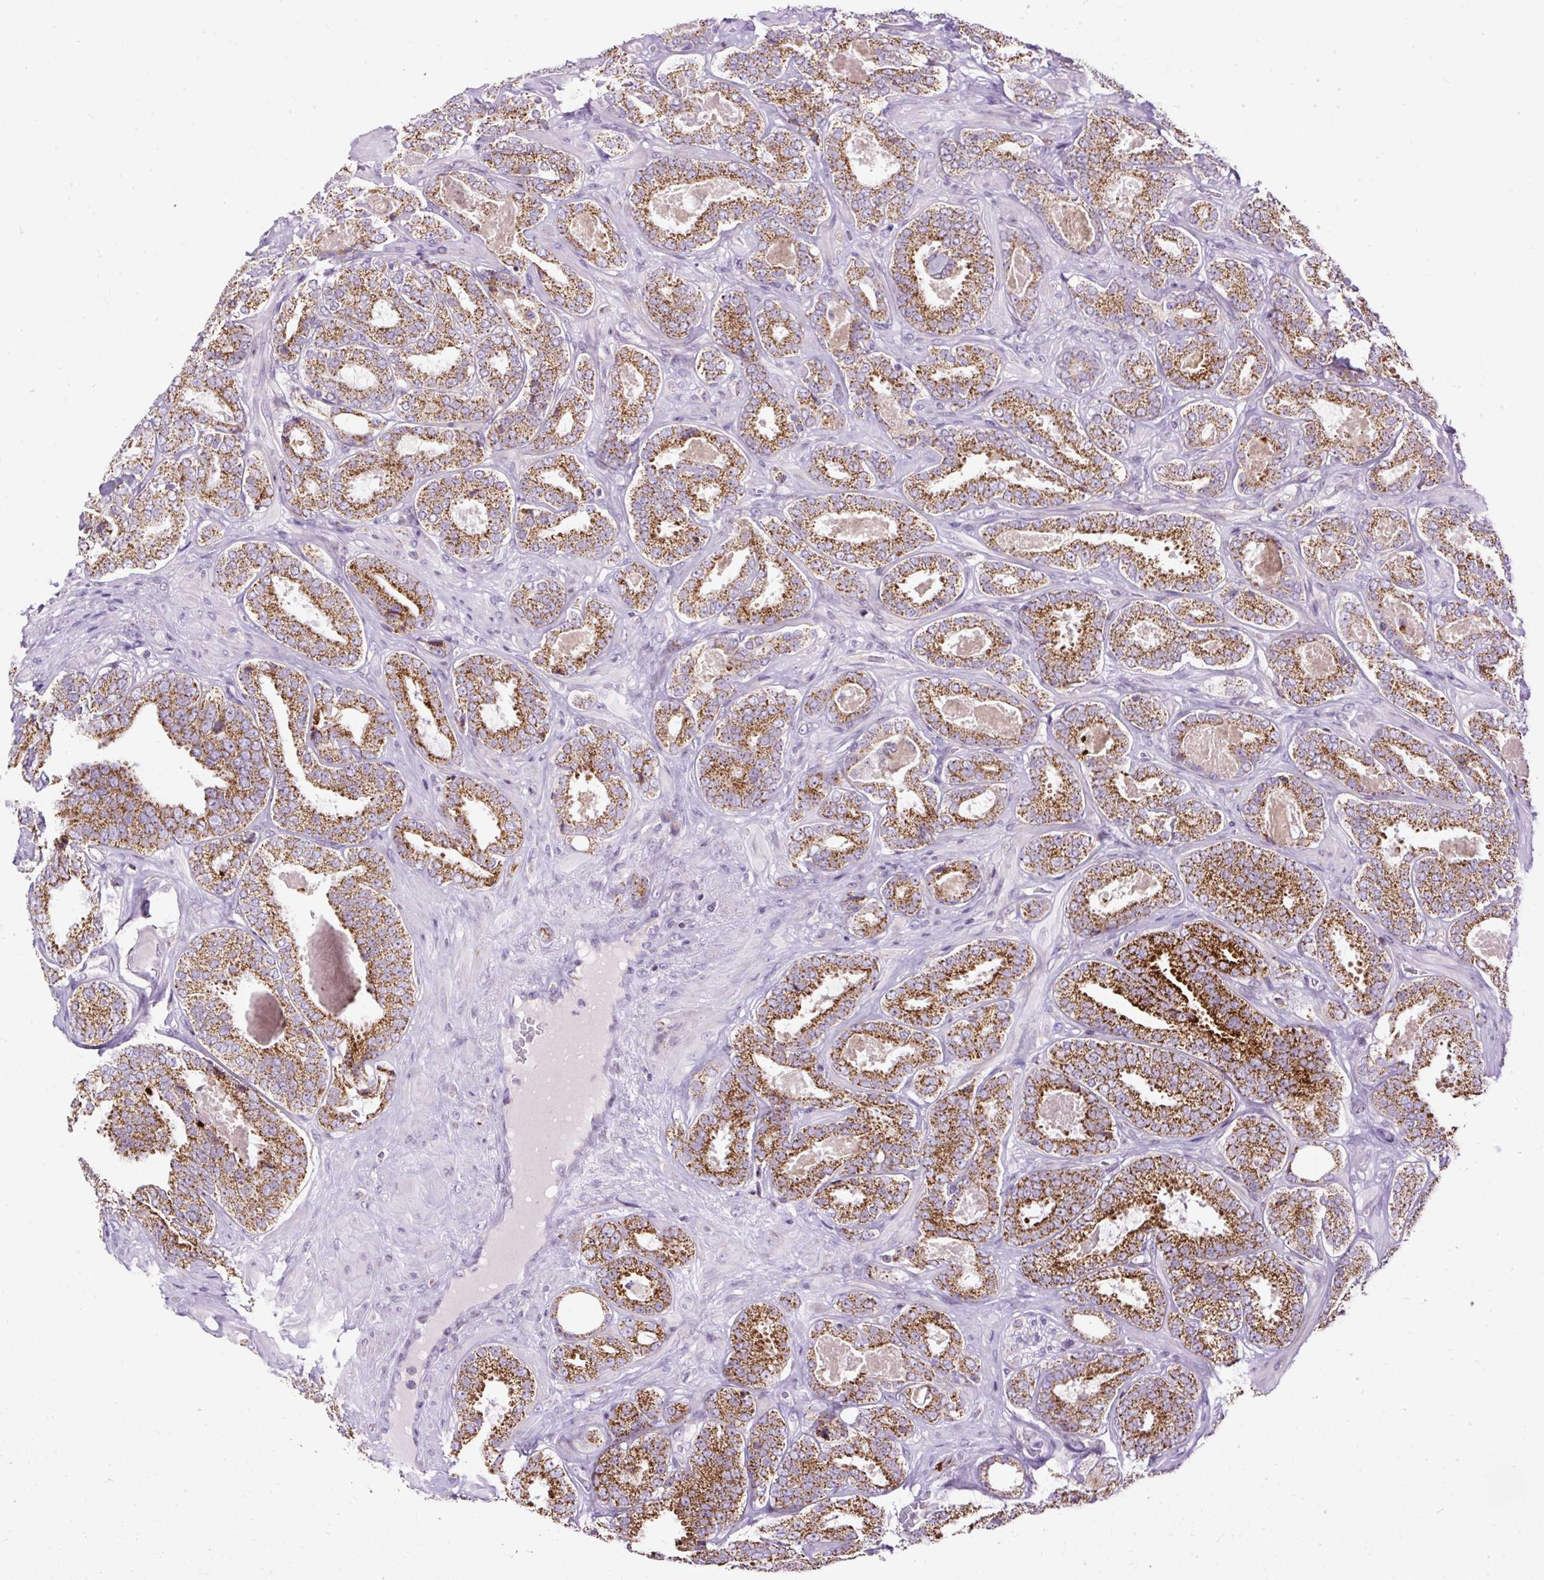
{"staining": {"intensity": "strong", "quantity": ">75%", "location": "cytoplasmic/membranous"}, "tissue": "prostate cancer", "cell_type": "Tumor cells", "image_type": "cancer", "snomed": [{"axis": "morphology", "description": "Adenocarcinoma, High grade"}, {"axis": "topography", "description": "Prostate"}], "caption": "An immunohistochemistry (IHC) photomicrograph of tumor tissue is shown. Protein staining in brown labels strong cytoplasmic/membranous positivity in prostate high-grade adenocarcinoma within tumor cells.", "gene": "FMC1", "patient": {"sex": "male", "age": 65}}